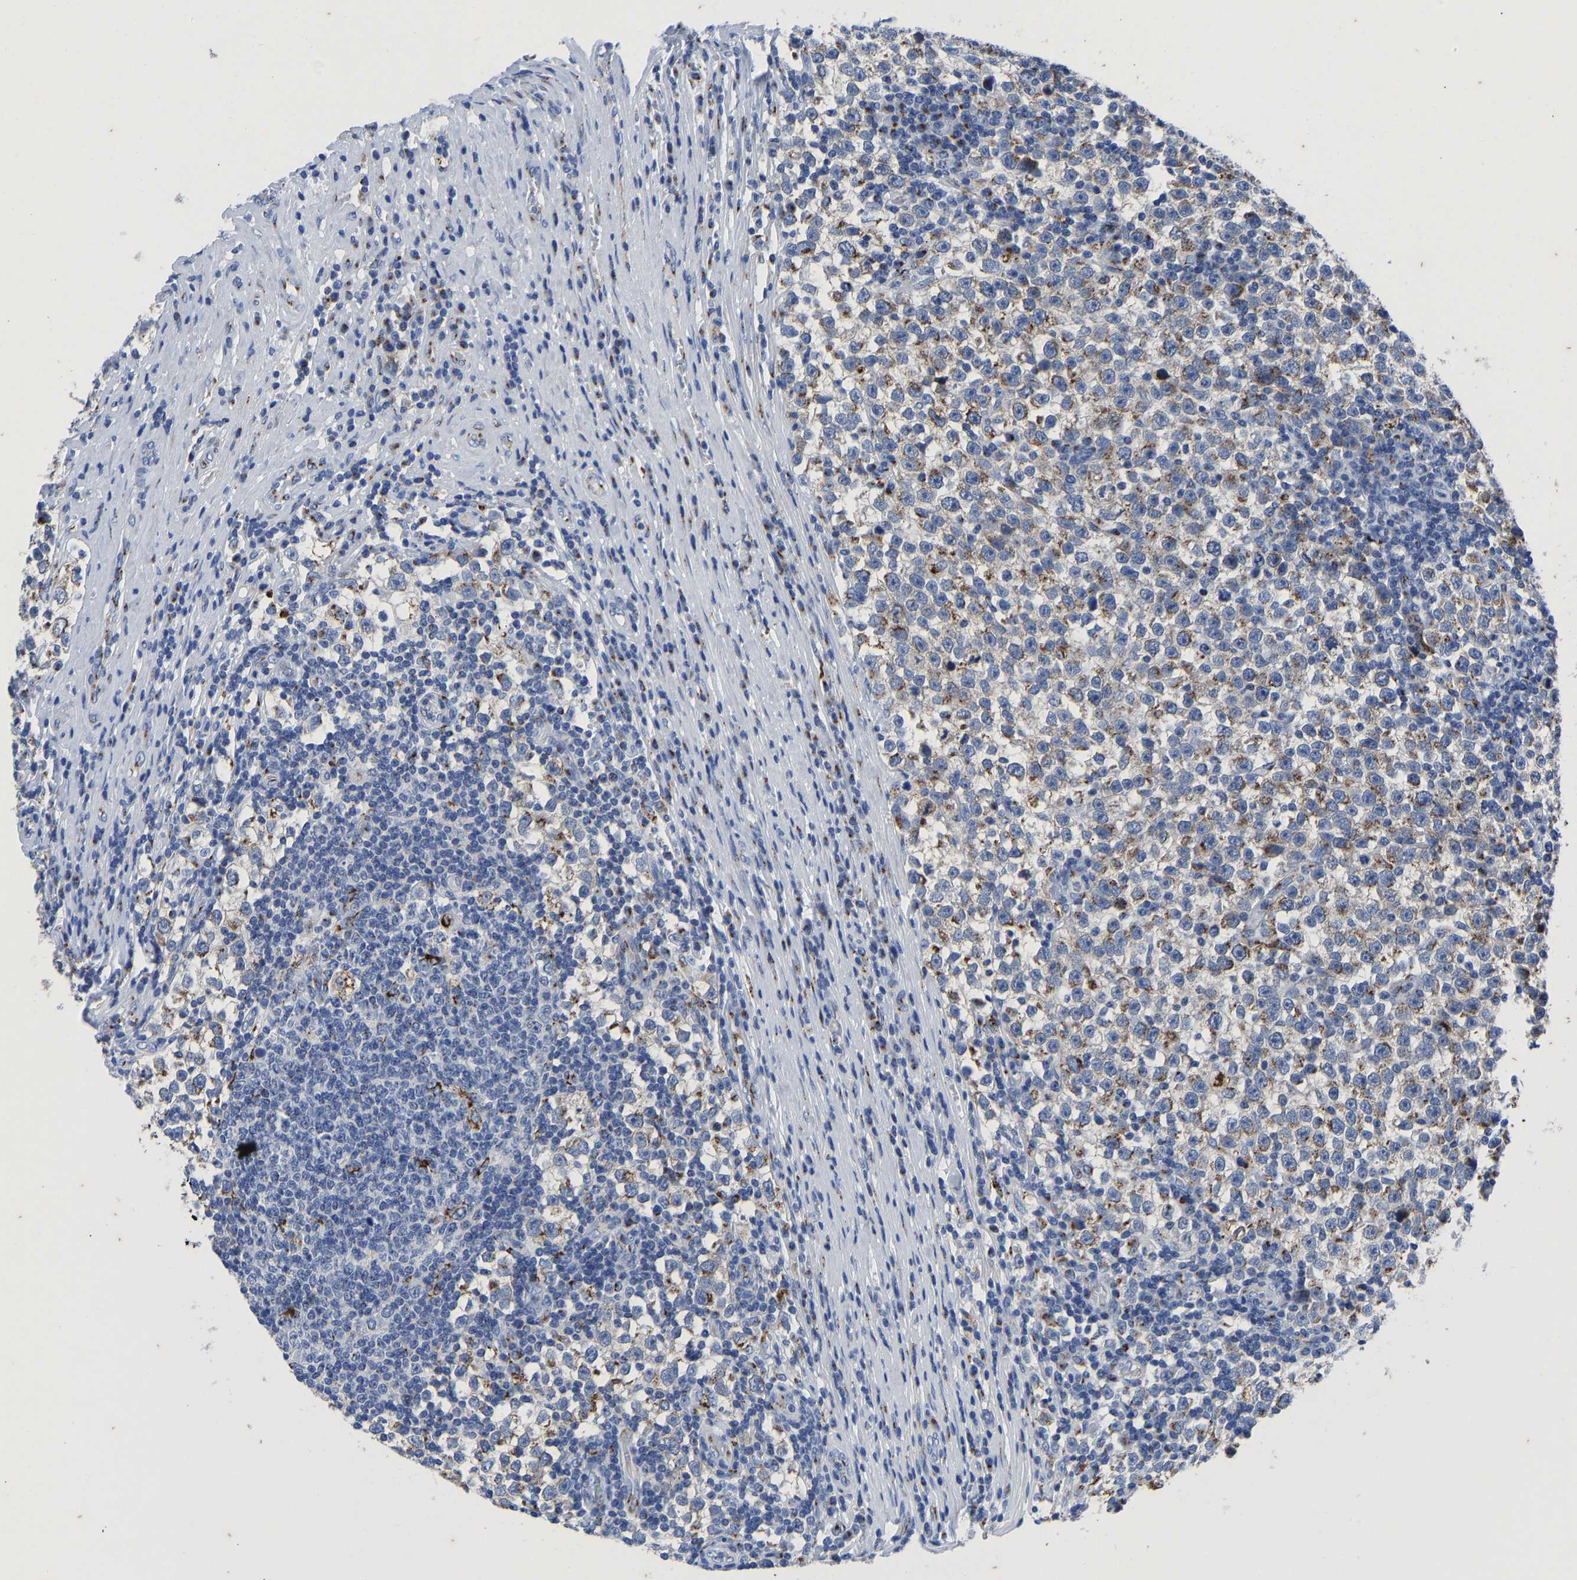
{"staining": {"intensity": "moderate", "quantity": "25%-75%", "location": "cytoplasmic/membranous"}, "tissue": "testis cancer", "cell_type": "Tumor cells", "image_type": "cancer", "snomed": [{"axis": "morphology", "description": "Normal tissue, NOS"}, {"axis": "morphology", "description": "Seminoma, NOS"}, {"axis": "topography", "description": "Testis"}], "caption": "High-magnification brightfield microscopy of testis cancer stained with DAB (3,3'-diaminobenzidine) (brown) and counterstained with hematoxylin (blue). tumor cells exhibit moderate cytoplasmic/membranous expression is appreciated in approximately25%-75% of cells.", "gene": "TMEM87A", "patient": {"sex": "male", "age": 43}}